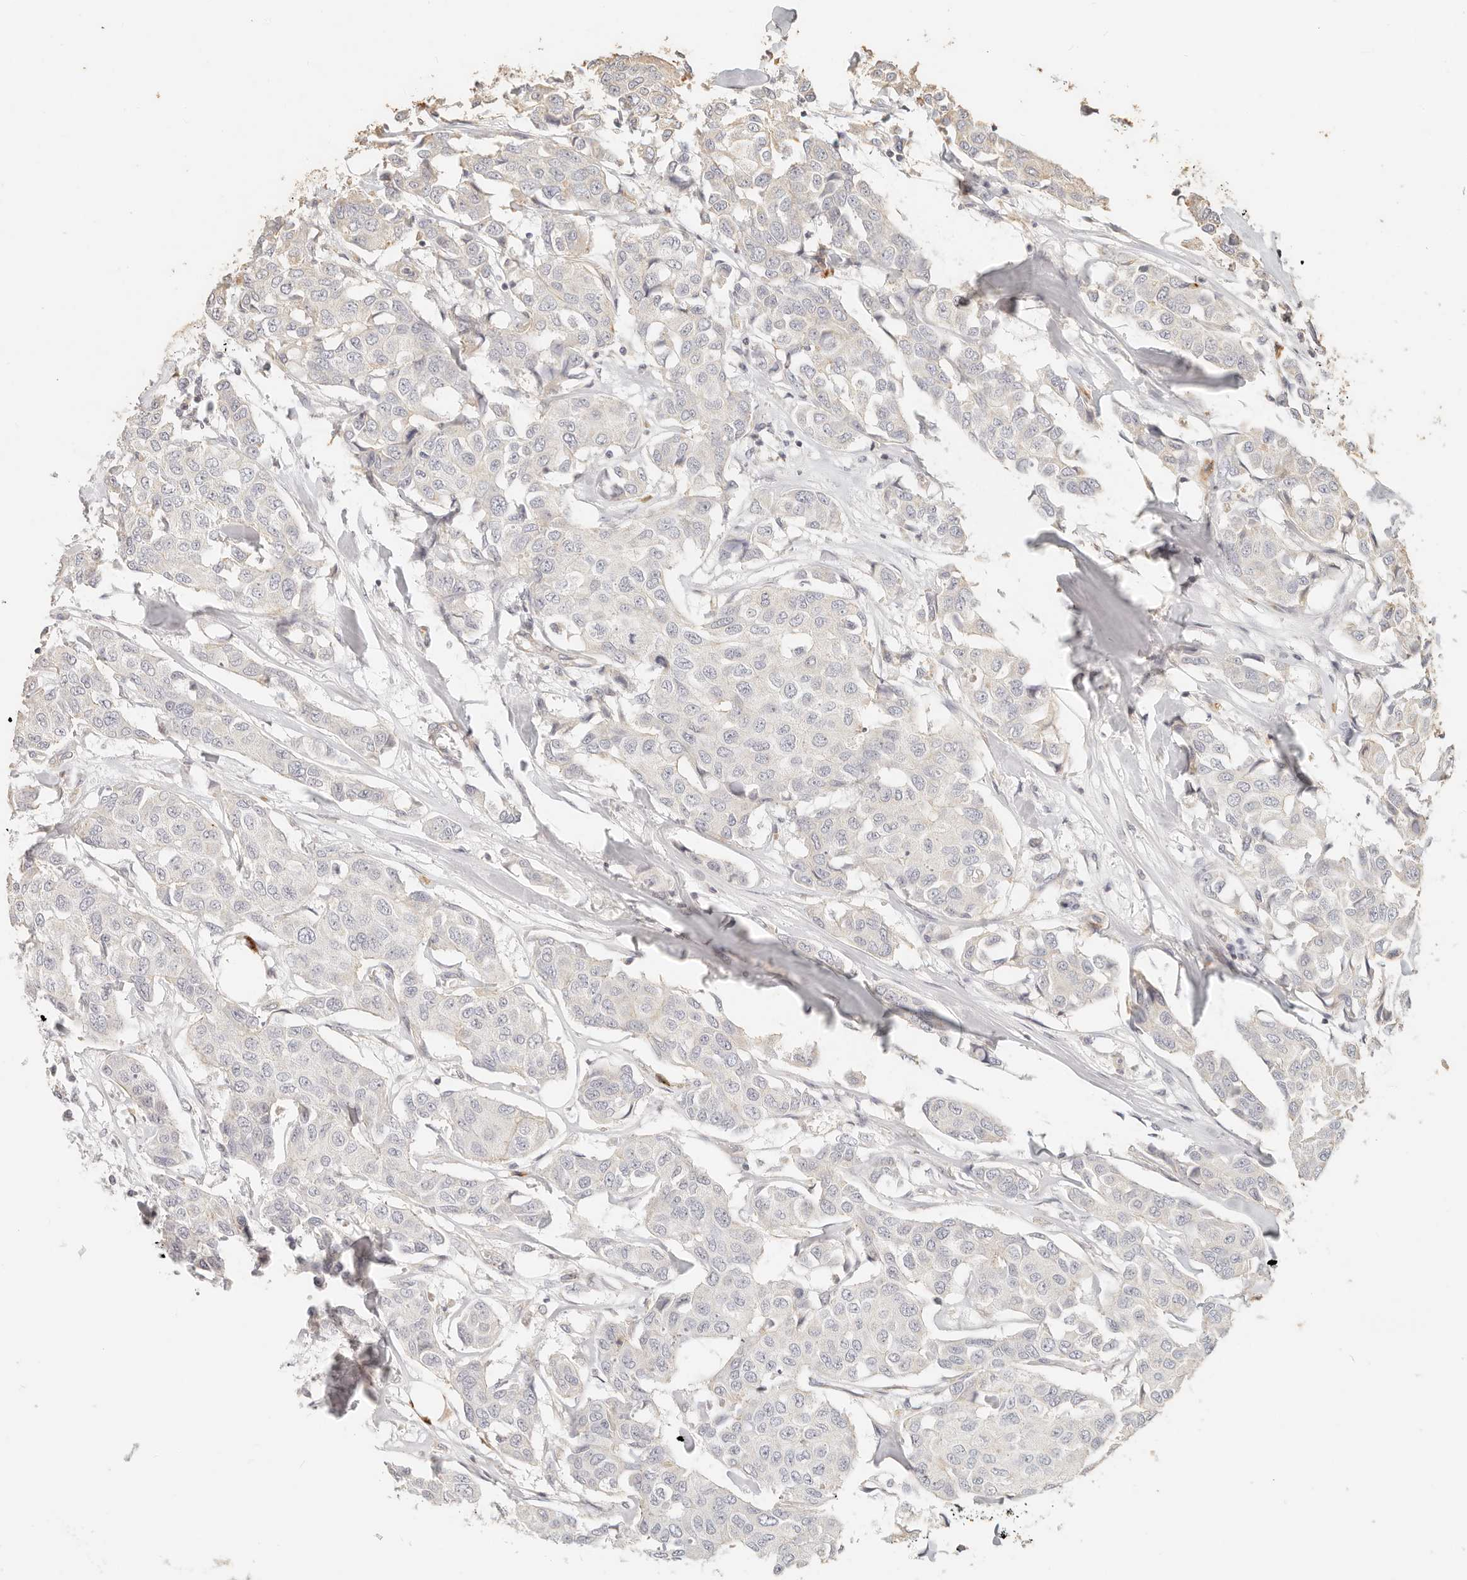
{"staining": {"intensity": "negative", "quantity": "none", "location": "none"}, "tissue": "breast cancer", "cell_type": "Tumor cells", "image_type": "cancer", "snomed": [{"axis": "morphology", "description": "Duct carcinoma"}, {"axis": "topography", "description": "Breast"}], "caption": "Tumor cells are negative for protein expression in human breast cancer.", "gene": "PTPN22", "patient": {"sex": "female", "age": 80}}